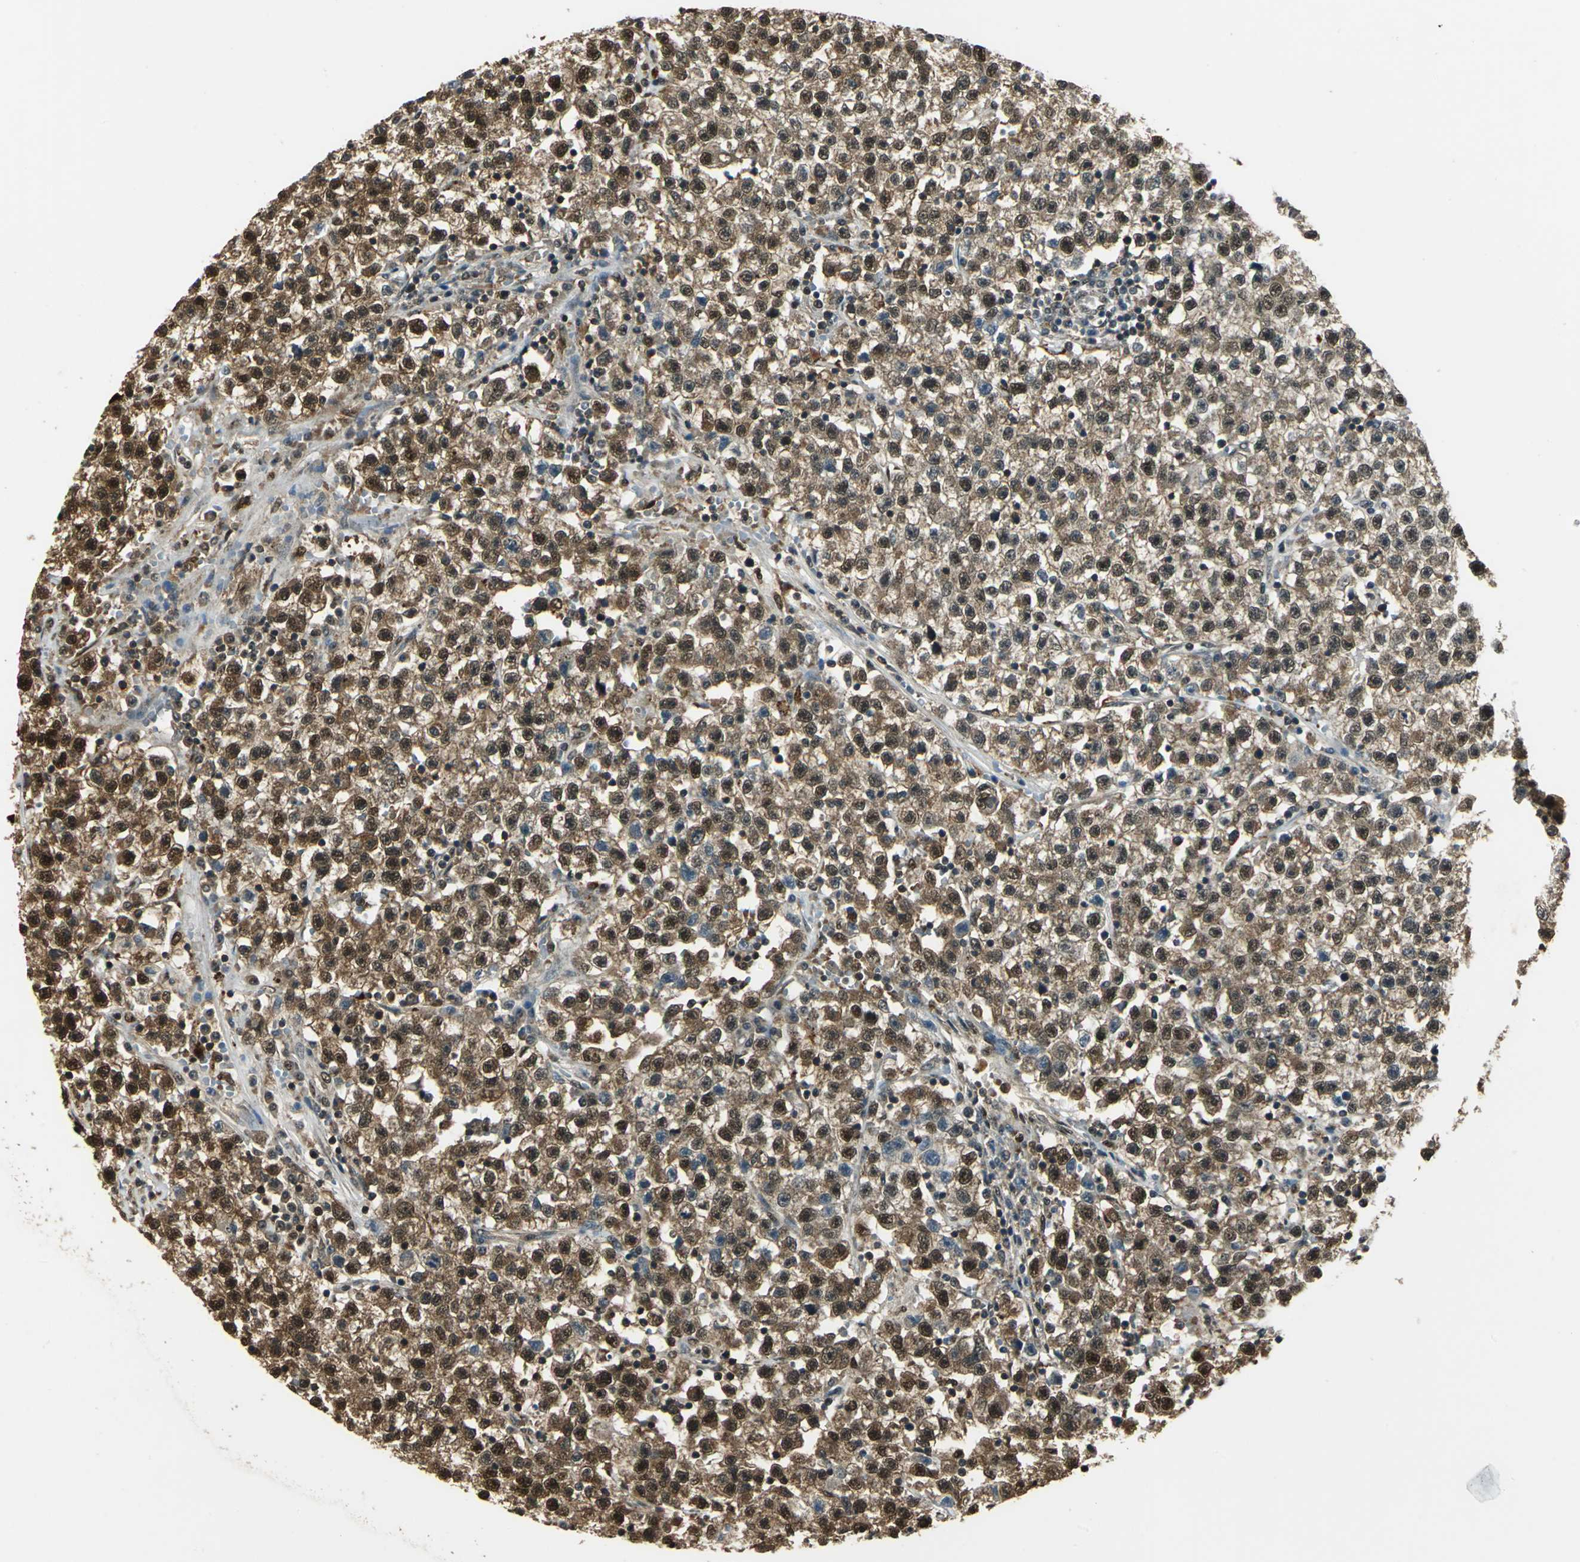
{"staining": {"intensity": "strong", "quantity": ">75%", "location": "cytoplasmic/membranous,nuclear"}, "tissue": "testis cancer", "cell_type": "Tumor cells", "image_type": "cancer", "snomed": [{"axis": "morphology", "description": "Seminoma, NOS"}, {"axis": "topography", "description": "Testis"}], "caption": "Immunohistochemical staining of human seminoma (testis) demonstrates high levels of strong cytoplasmic/membranous and nuclear protein positivity in about >75% of tumor cells. (Stains: DAB (3,3'-diaminobenzidine) in brown, nuclei in blue, Microscopy: brightfield microscopy at high magnification).", "gene": "PPP1R13L", "patient": {"sex": "male", "age": 22}}